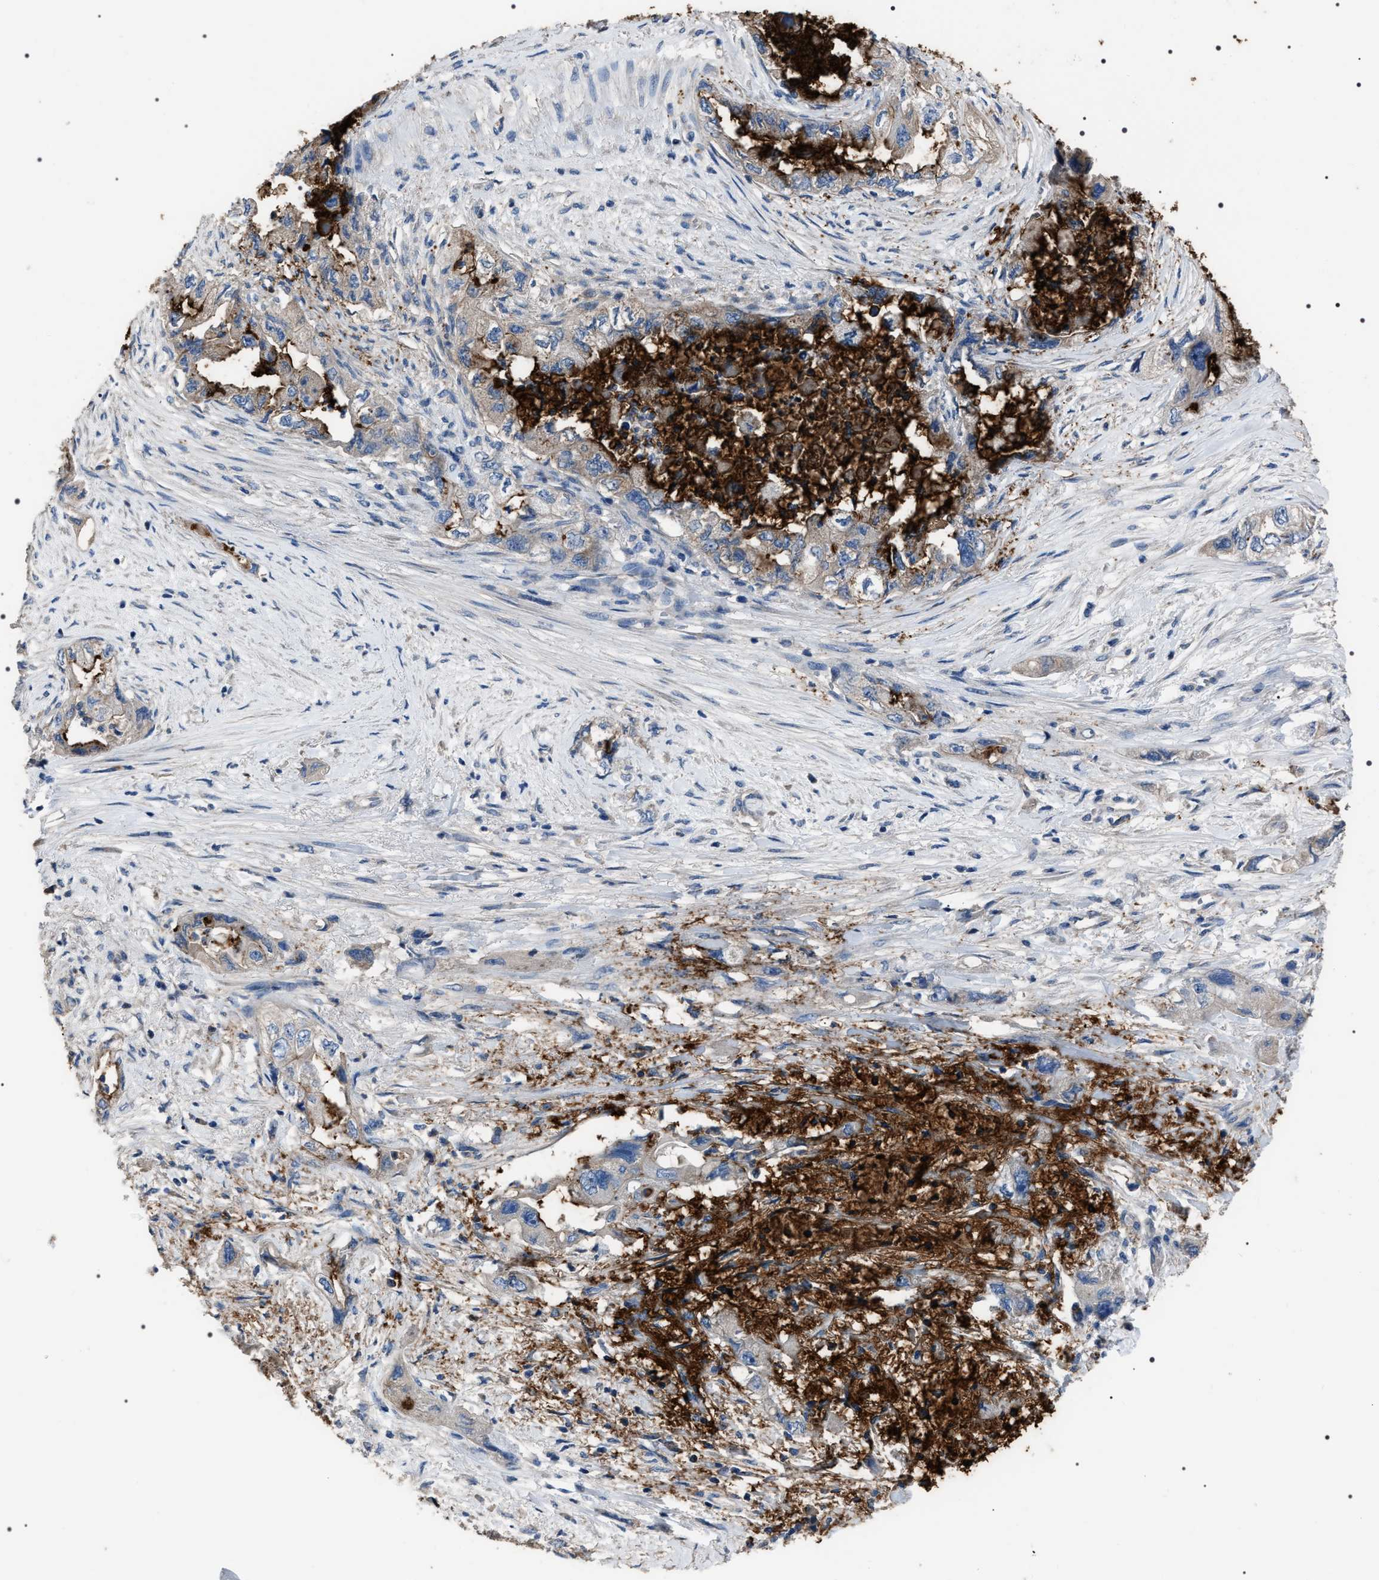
{"staining": {"intensity": "weak", "quantity": "<25%", "location": "cytoplasmic/membranous"}, "tissue": "pancreatic cancer", "cell_type": "Tumor cells", "image_type": "cancer", "snomed": [{"axis": "morphology", "description": "Adenocarcinoma, NOS"}, {"axis": "topography", "description": "Pancreas"}], "caption": "Immunohistochemical staining of adenocarcinoma (pancreatic) displays no significant positivity in tumor cells.", "gene": "TRIM54", "patient": {"sex": "female", "age": 73}}